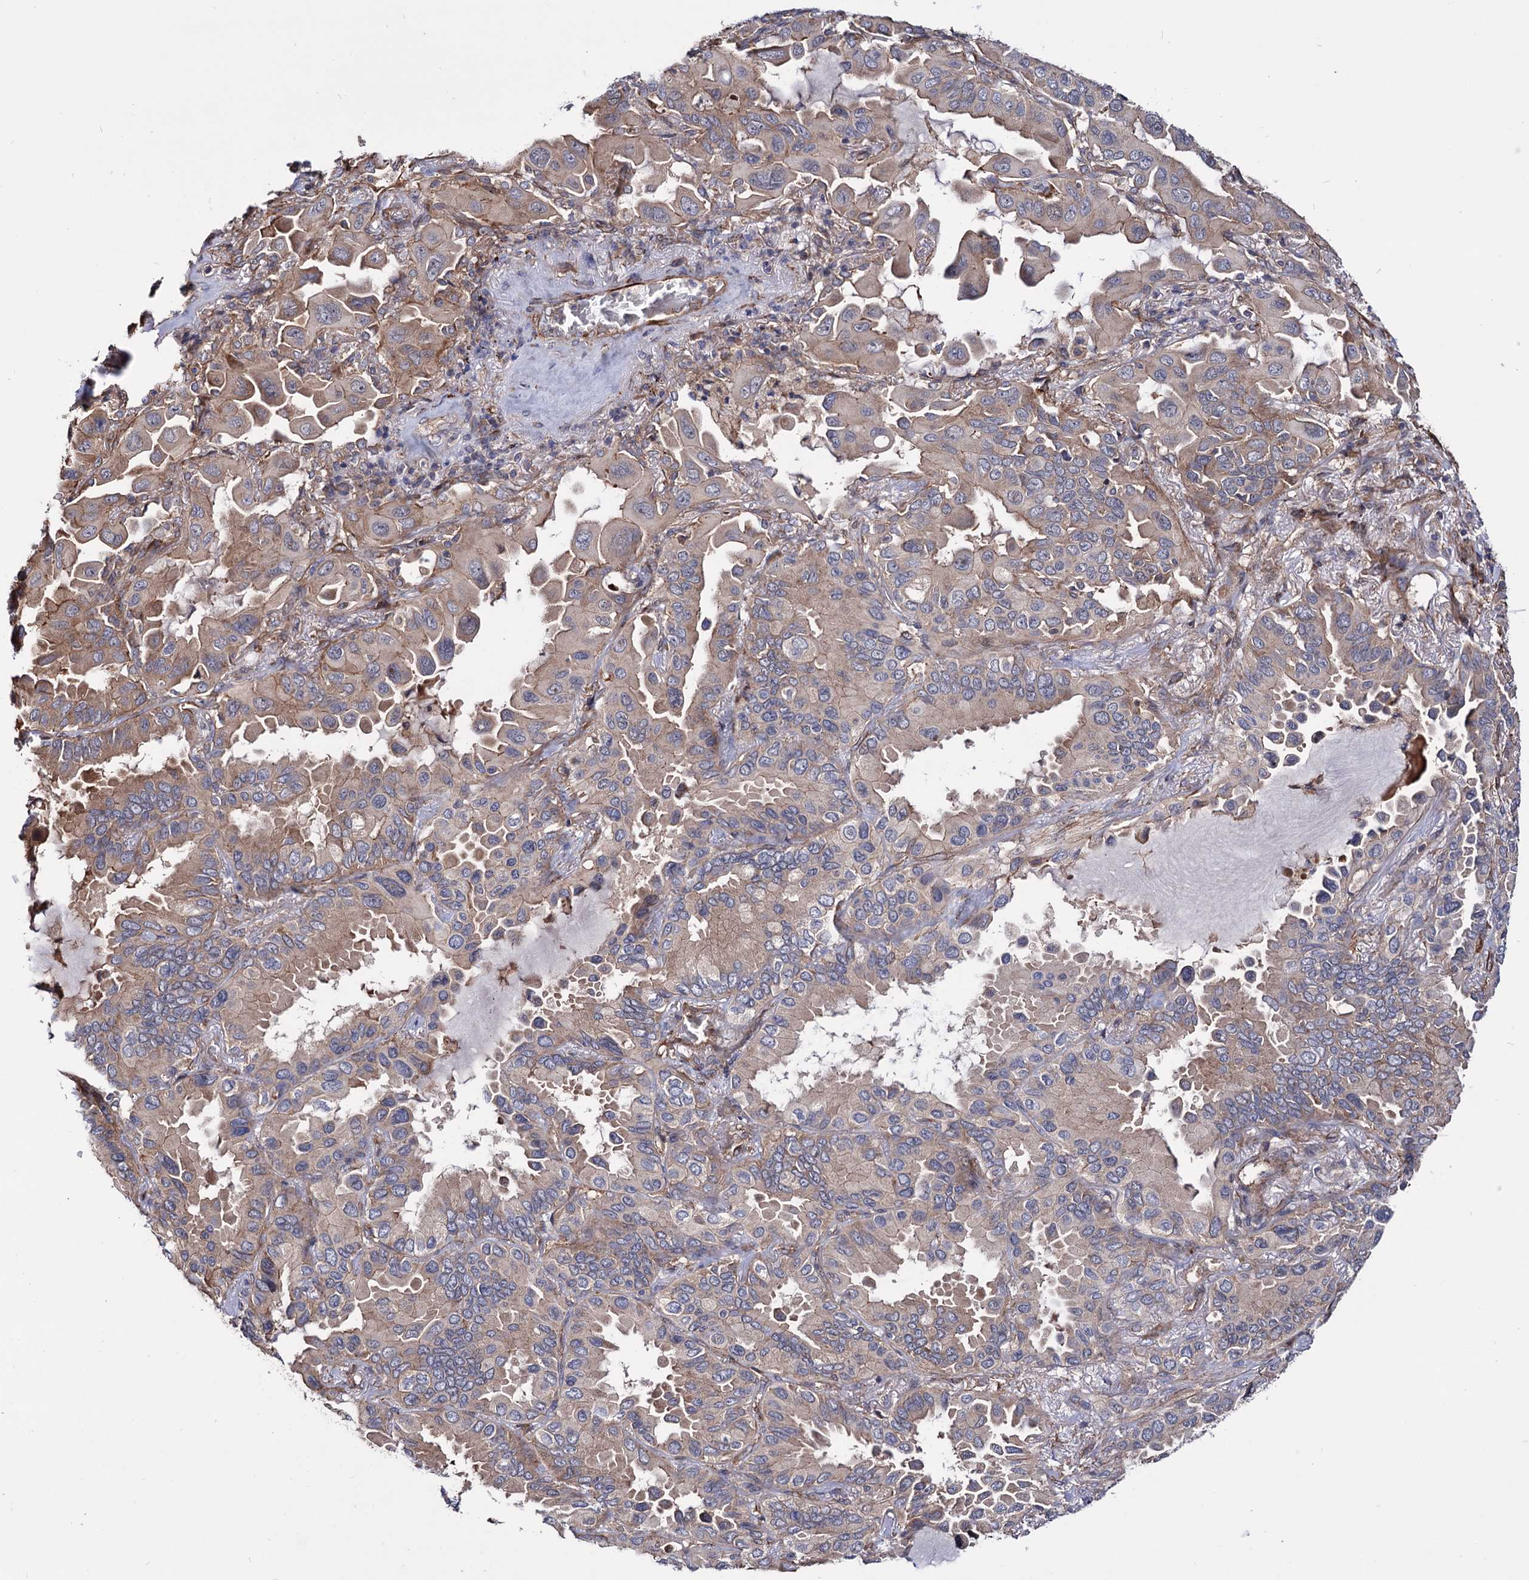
{"staining": {"intensity": "weak", "quantity": "25%-75%", "location": "cytoplasmic/membranous"}, "tissue": "lung cancer", "cell_type": "Tumor cells", "image_type": "cancer", "snomed": [{"axis": "morphology", "description": "Adenocarcinoma, NOS"}, {"axis": "topography", "description": "Lung"}], "caption": "Brown immunohistochemical staining in adenocarcinoma (lung) demonstrates weak cytoplasmic/membranous positivity in about 25%-75% of tumor cells.", "gene": "FERMT2", "patient": {"sex": "male", "age": 64}}